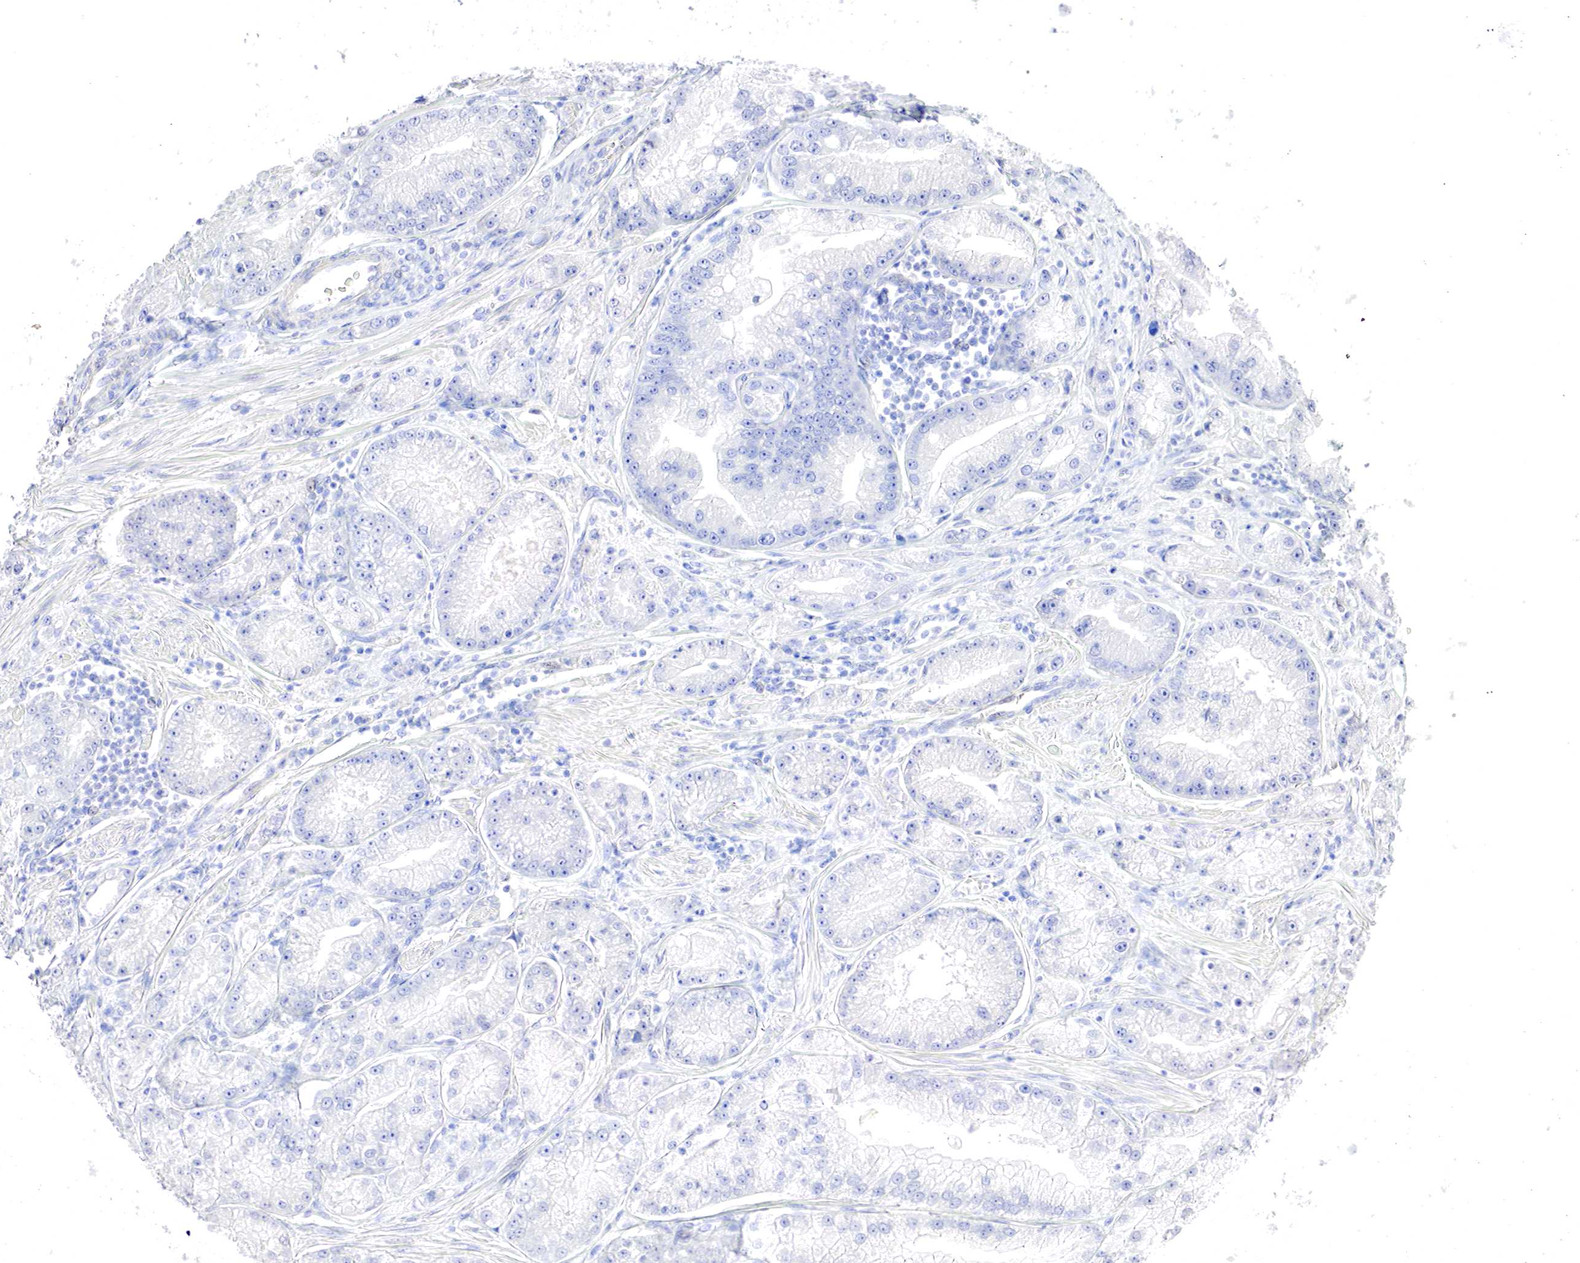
{"staining": {"intensity": "negative", "quantity": "none", "location": "none"}, "tissue": "prostate cancer", "cell_type": "Tumor cells", "image_type": "cancer", "snomed": [{"axis": "morphology", "description": "Adenocarcinoma, Medium grade"}, {"axis": "topography", "description": "Prostate"}], "caption": "Tumor cells are negative for protein expression in human adenocarcinoma (medium-grade) (prostate).", "gene": "OTC", "patient": {"sex": "male", "age": 72}}